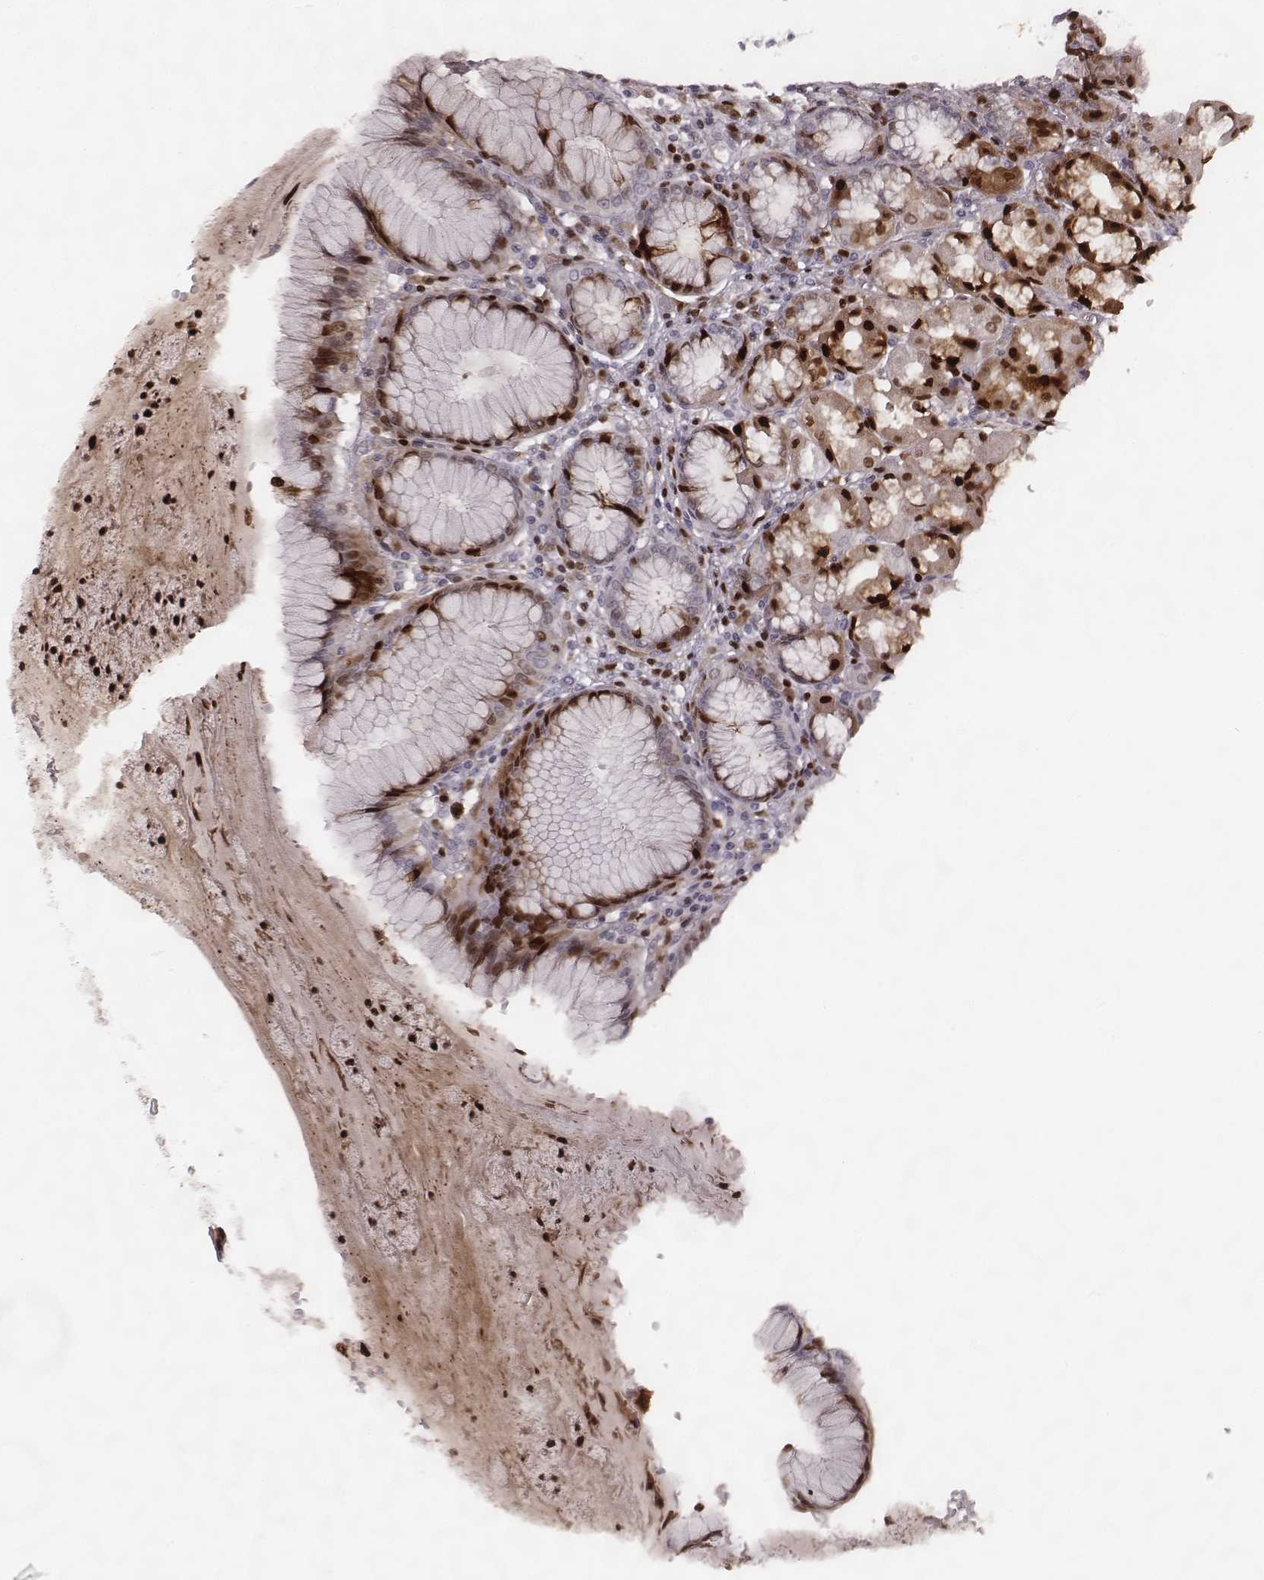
{"staining": {"intensity": "strong", "quantity": "<25%", "location": "cytoplasmic/membranous,nuclear"}, "tissue": "stomach", "cell_type": "Glandular cells", "image_type": "normal", "snomed": [{"axis": "morphology", "description": "Normal tissue, NOS"}, {"axis": "topography", "description": "Stomach"}], "caption": "The micrograph displays immunohistochemical staining of benign stomach. There is strong cytoplasmic/membranous,nuclear staining is seen in about <25% of glandular cells. (Stains: DAB in brown, nuclei in blue, Microscopy: brightfield microscopy at high magnification).", "gene": "NDC1", "patient": {"sex": "male", "age": 55}}